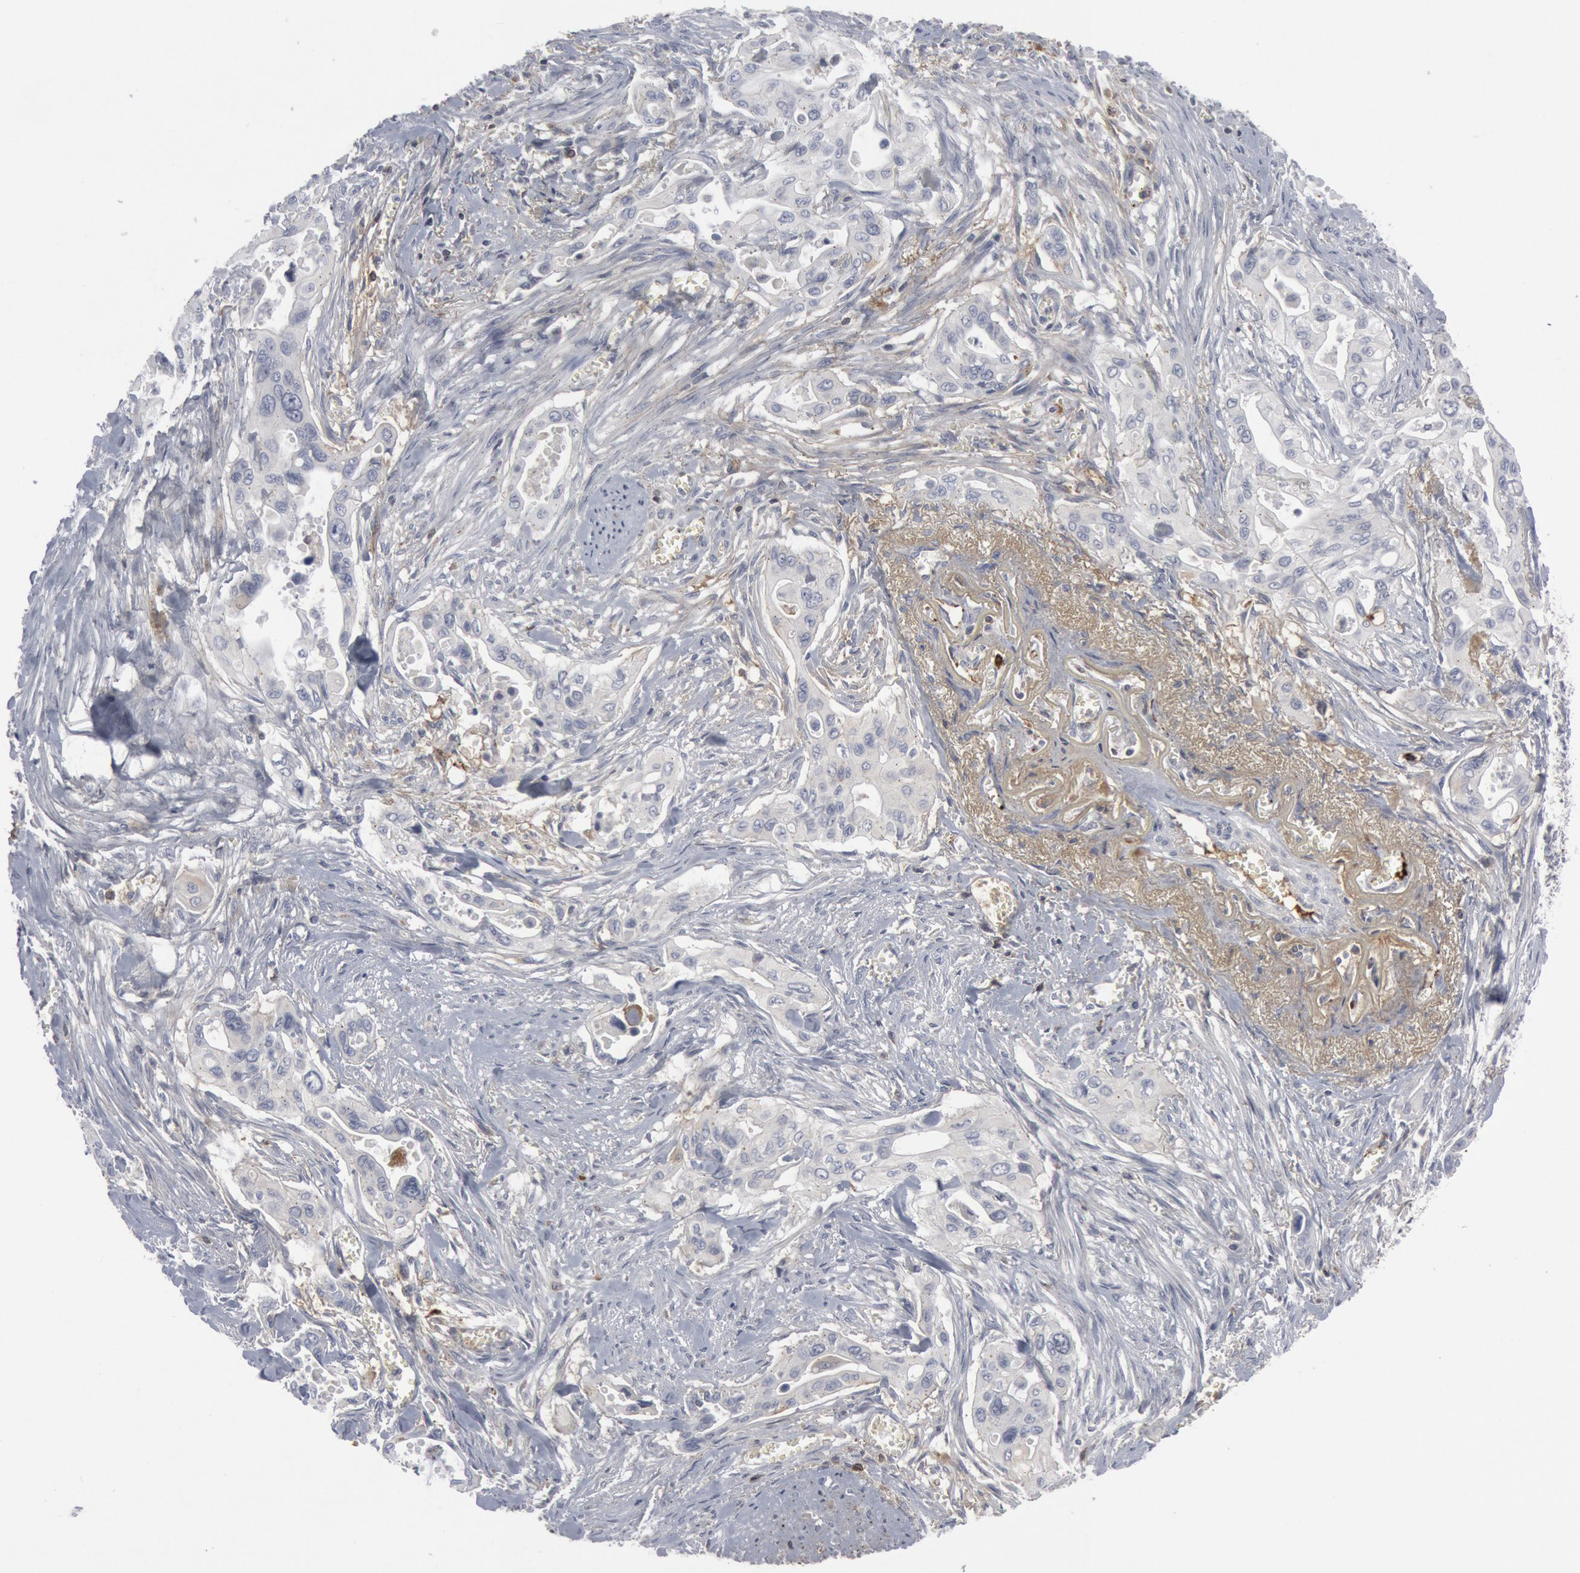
{"staining": {"intensity": "negative", "quantity": "none", "location": "none"}, "tissue": "pancreatic cancer", "cell_type": "Tumor cells", "image_type": "cancer", "snomed": [{"axis": "morphology", "description": "Adenocarcinoma, NOS"}, {"axis": "topography", "description": "Pancreas"}], "caption": "Pancreatic adenocarcinoma stained for a protein using immunohistochemistry reveals no expression tumor cells.", "gene": "C1QC", "patient": {"sex": "male", "age": 77}}